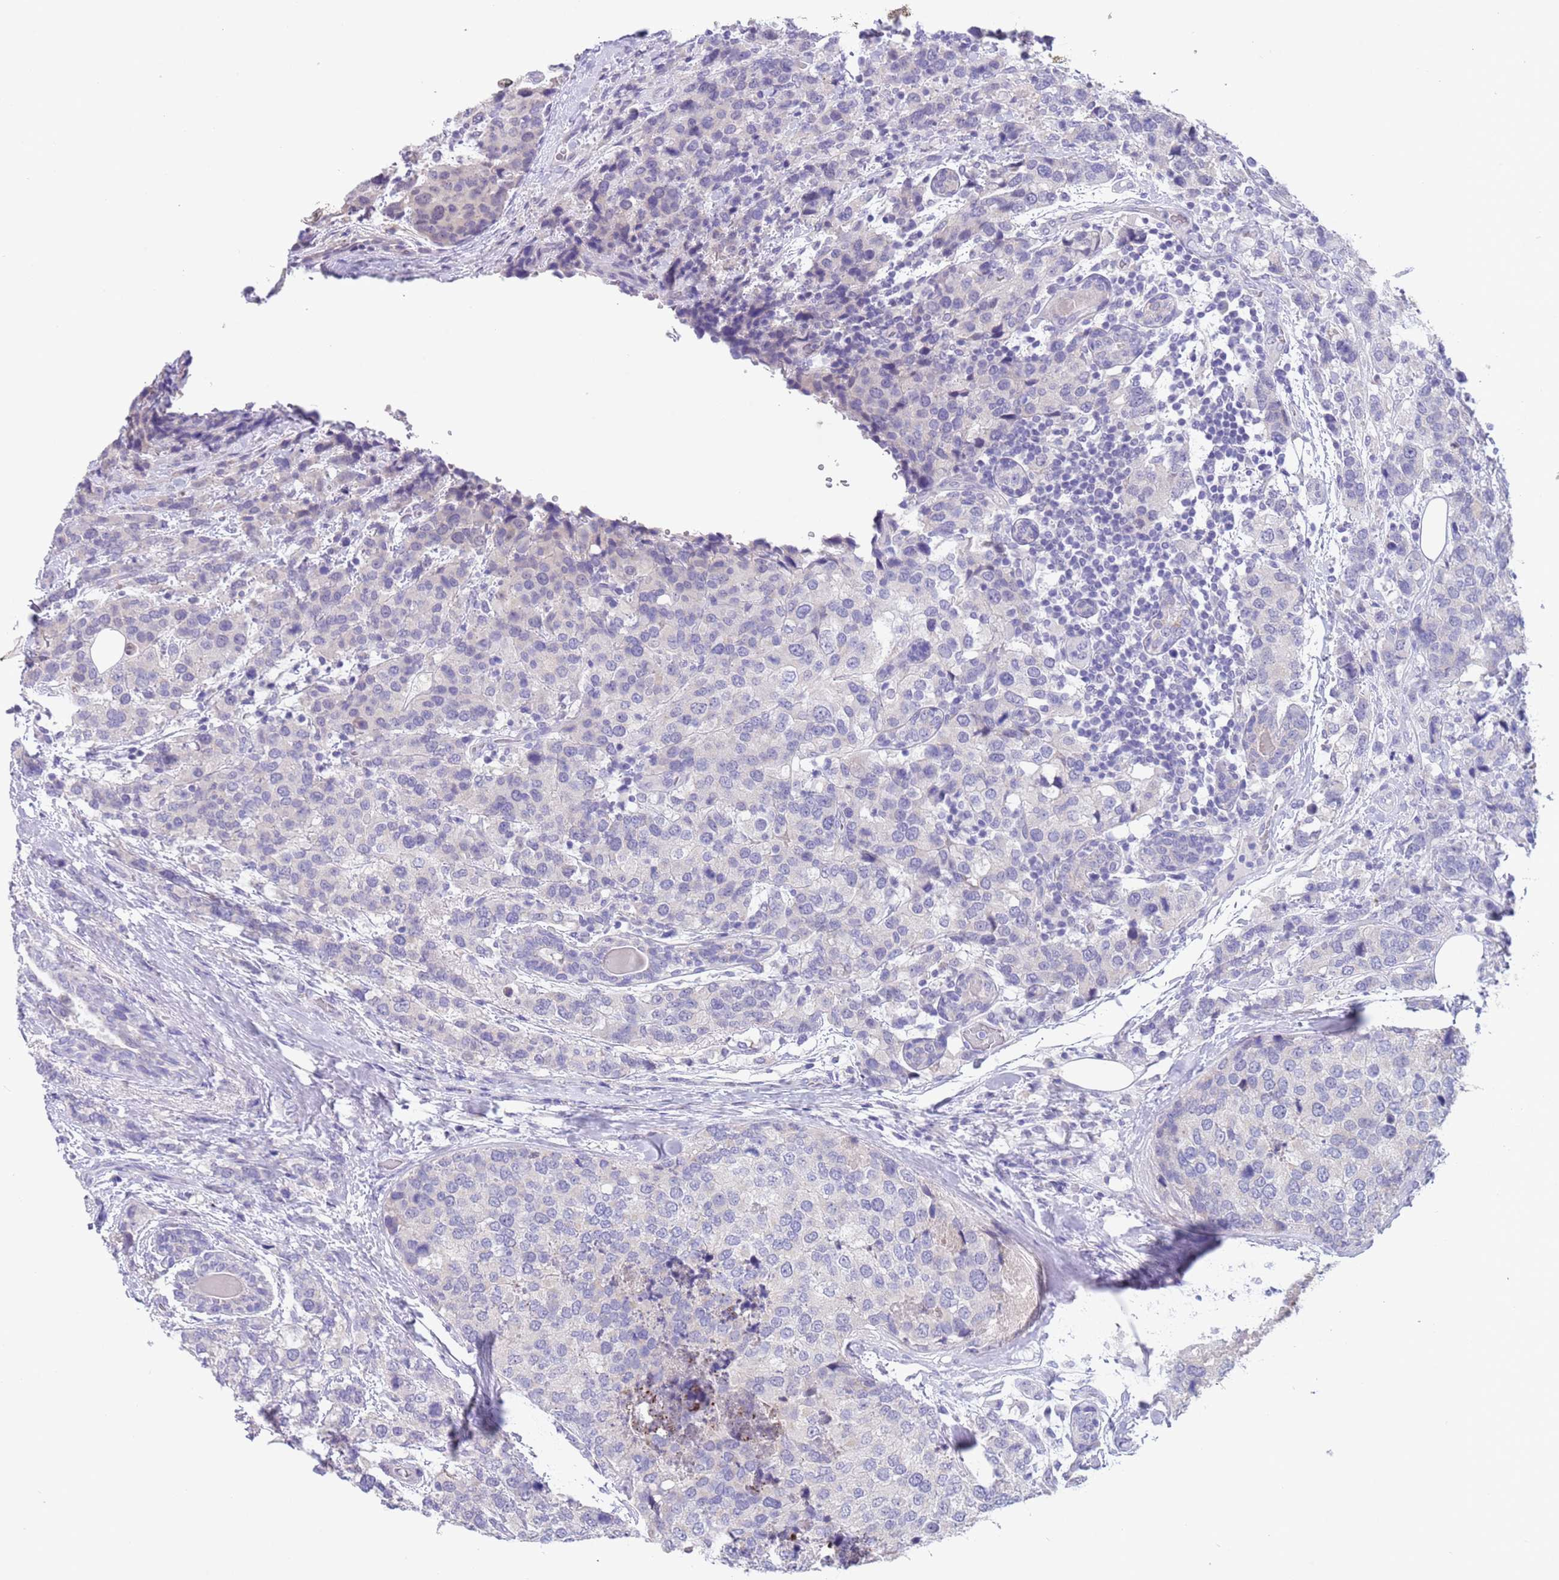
{"staining": {"intensity": "negative", "quantity": "none", "location": "none"}, "tissue": "breast cancer", "cell_type": "Tumor cells", "image_type": "cancer", "snomed": [{"axis": "morphology", "description": "Lobular carcinoma"}, {"axis": "topography", "description": "Breast"}], "caption": "A high-resolution photomicrograph shows immunohistochemistry staining of breast lobular carcinoma, which reveals no significant staining in tumor cells.", "gene": "SPIRE2", "patient": {"sex": "female", "age": 59}}